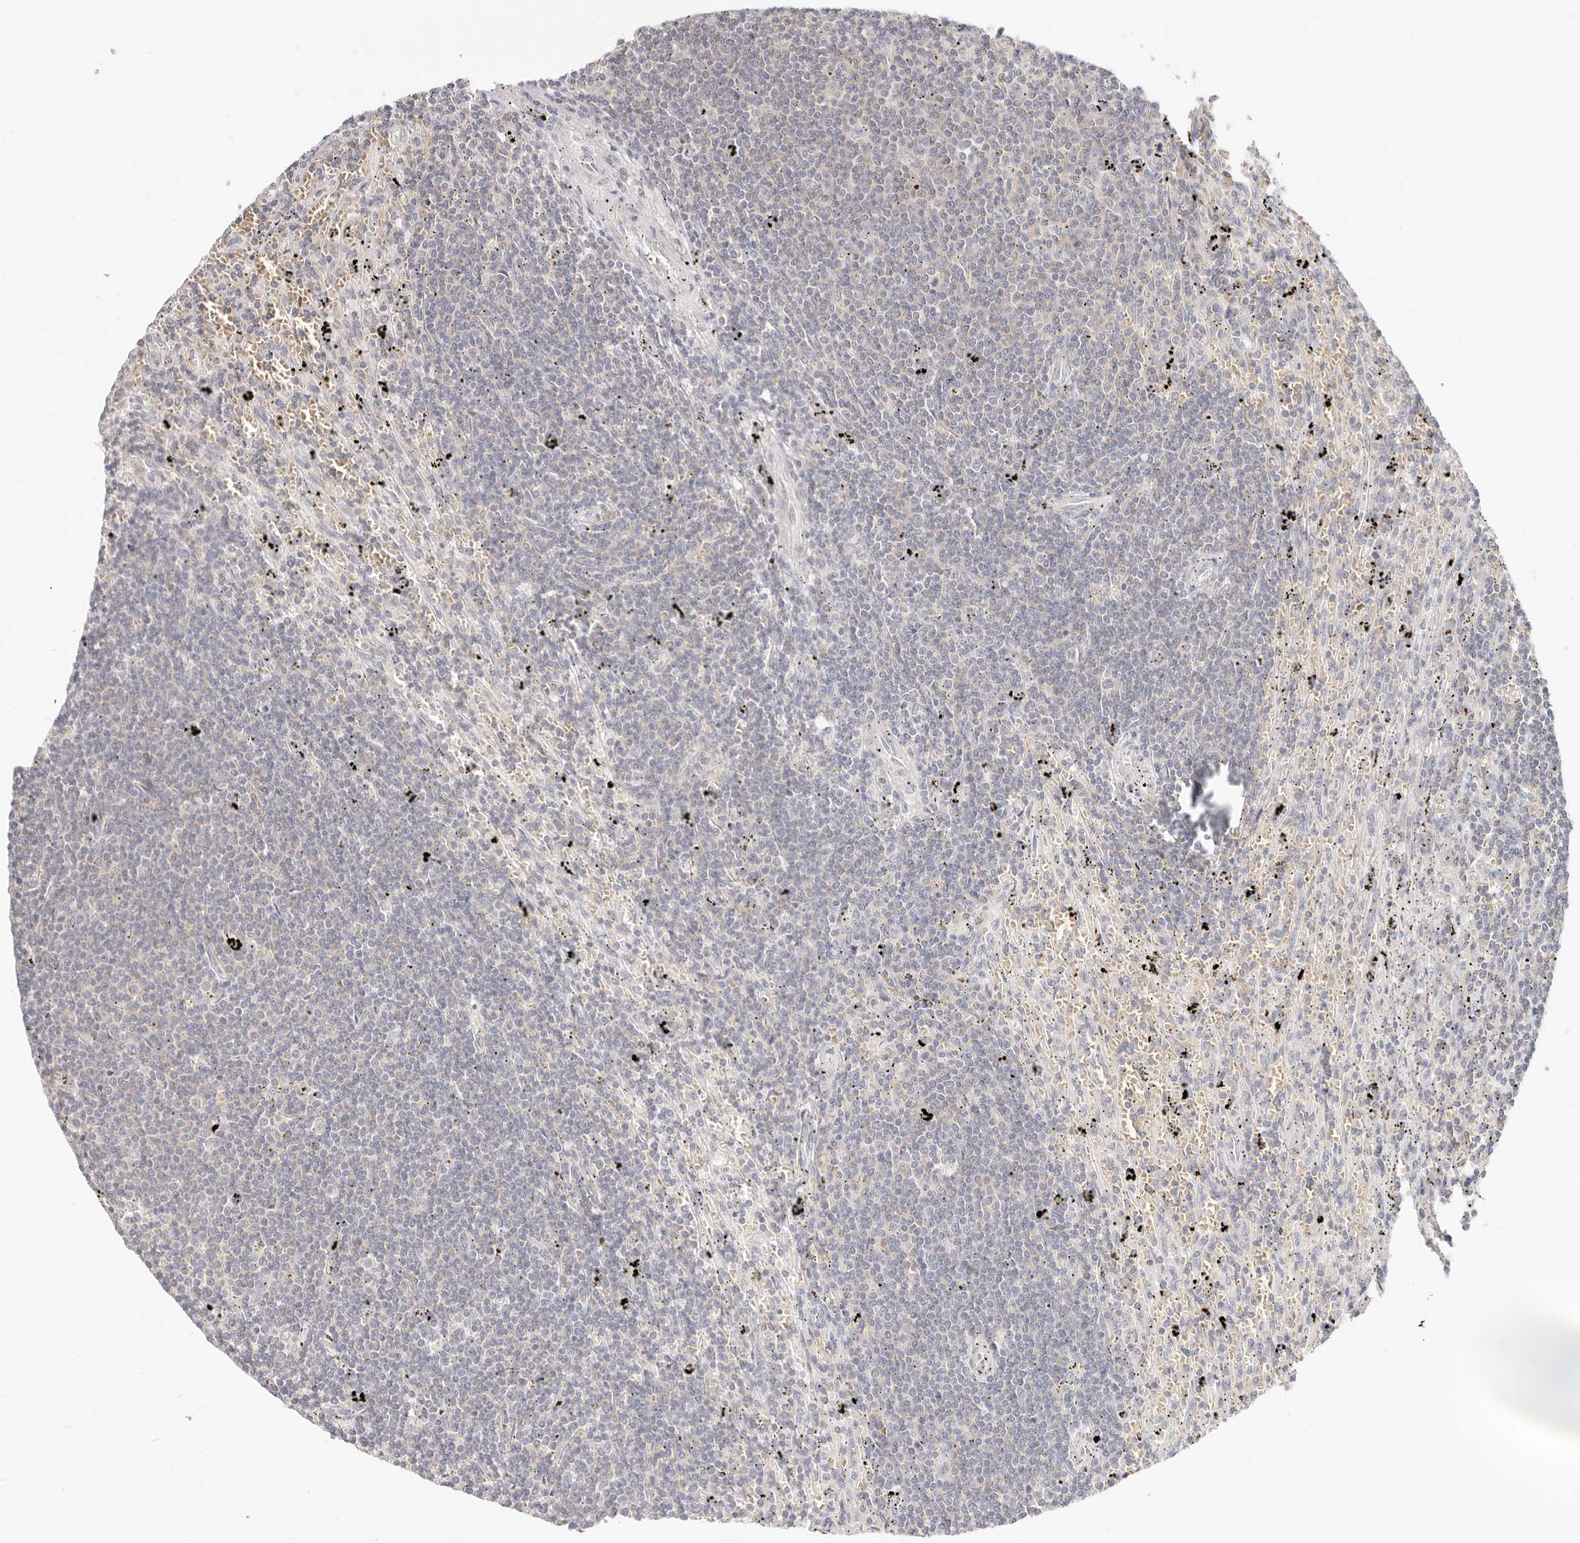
{"staining": {"intensity": "negative", "quantity": "none", "location": "none"}, "tissue": "lymphoma", "cell_type": "Tumor cells", "image_type": "cancer", "snomed": [{"axis": "morphology", "description": "Malignant lymphoma, non-Hodgkin's type, Low grade"}, {"axis": "topography", "description": "Spleen"}], "caption": "There is no significant positivity in tumor cells of malignant lymphoma, non-Hodgkin's type (low-grade).", "gene": "LTB4R2", "patient": {"sex": "male", "age": 76}}